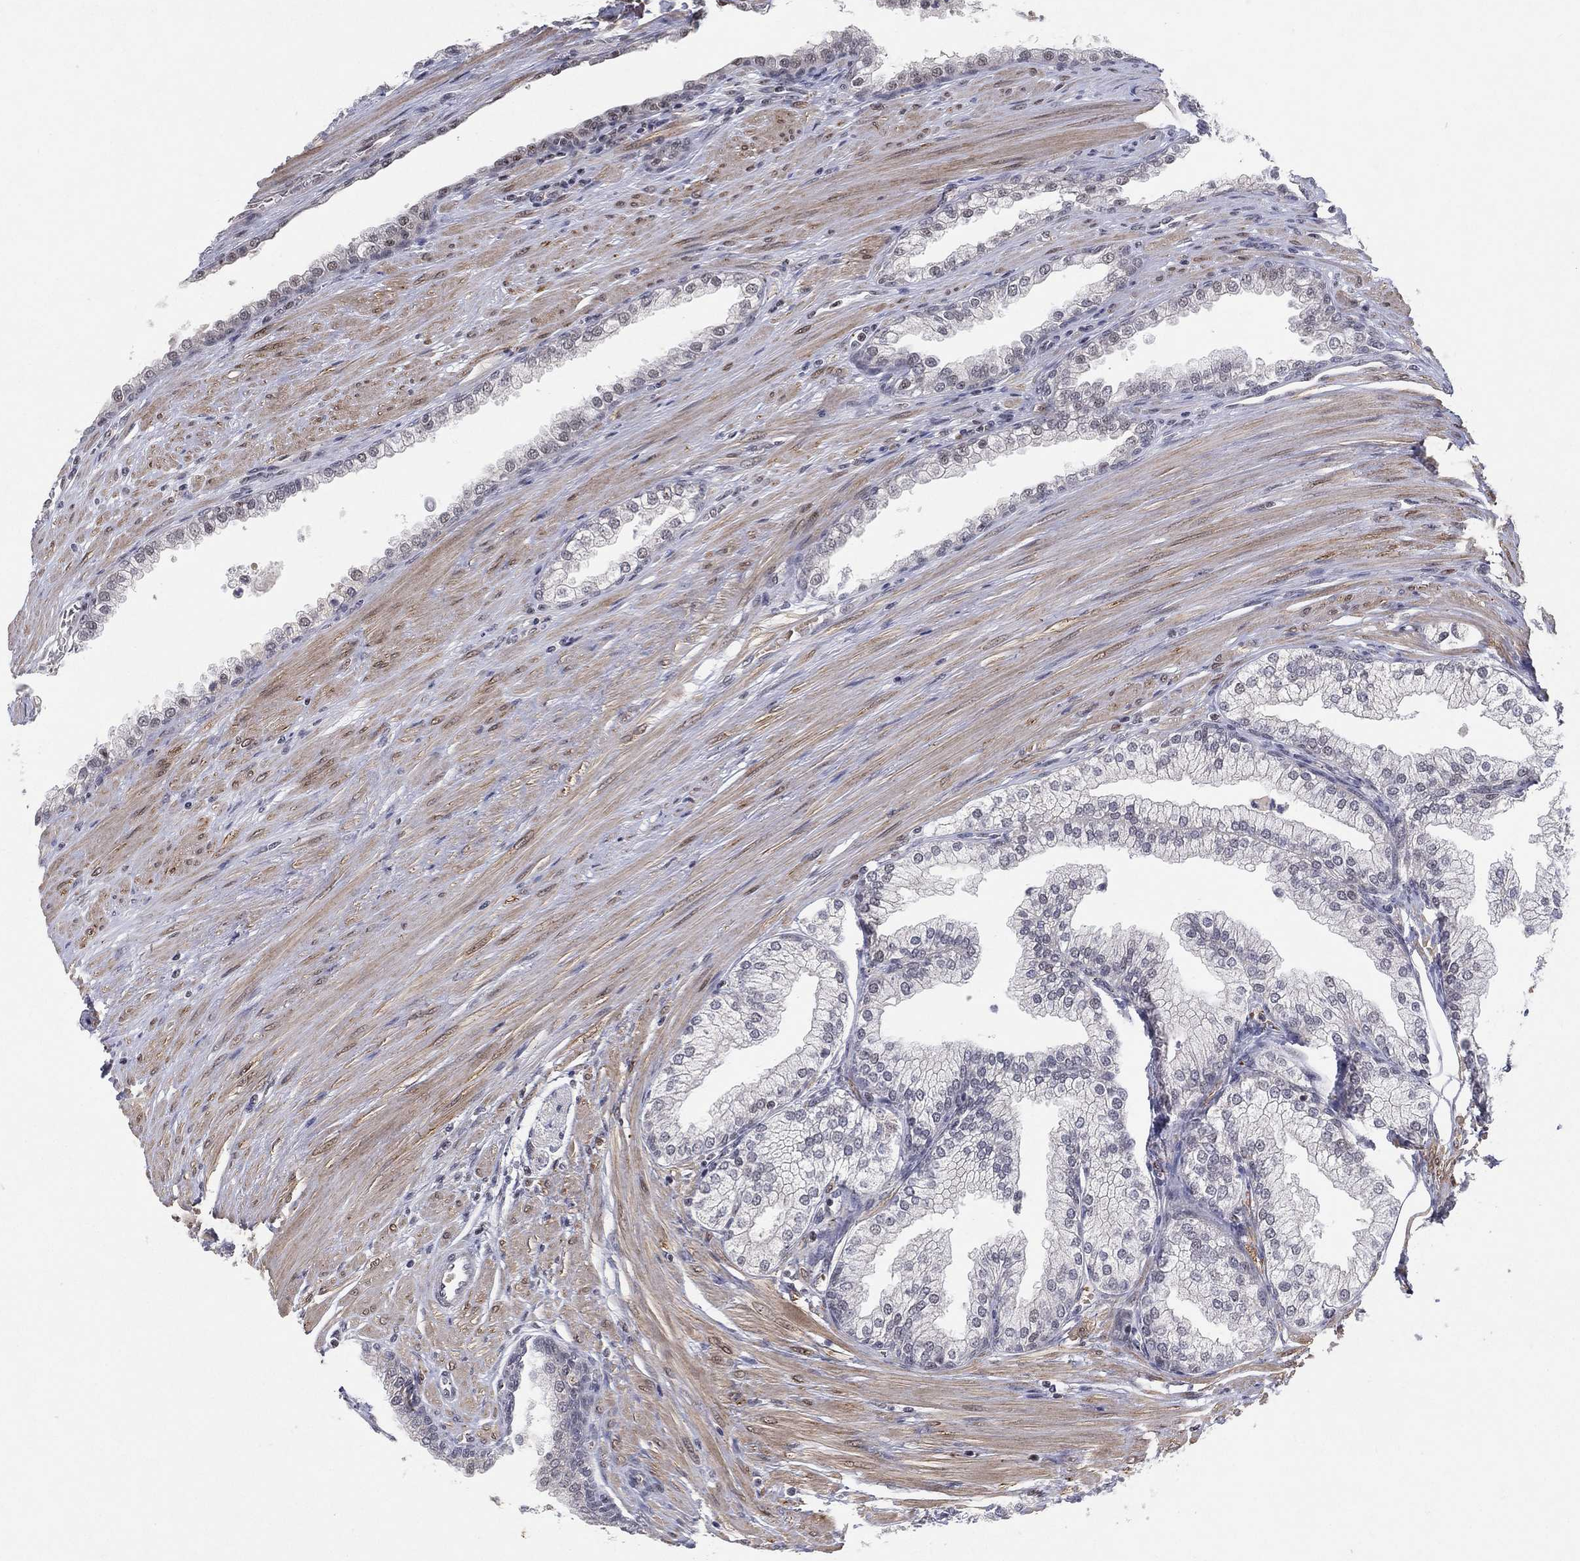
{"staining": {"intensity": "negative", "quantity": "none", "location": "none"}, "tissue": "prostate cancer", "cell_type": "Tumor cells", "image_type": "cancer", "snomed": [{"axis": "morphology", "description": "Adenocarcinoma, NOS"}, {"axis": "topography", "description": "Prostate"}], "caption": "Photomicrograph shows no protein staining in tumor cells of prostate adenocarcinoma tissue.", "gene": "DGCR8", "patient": {"sex": "male", "age": 67}}